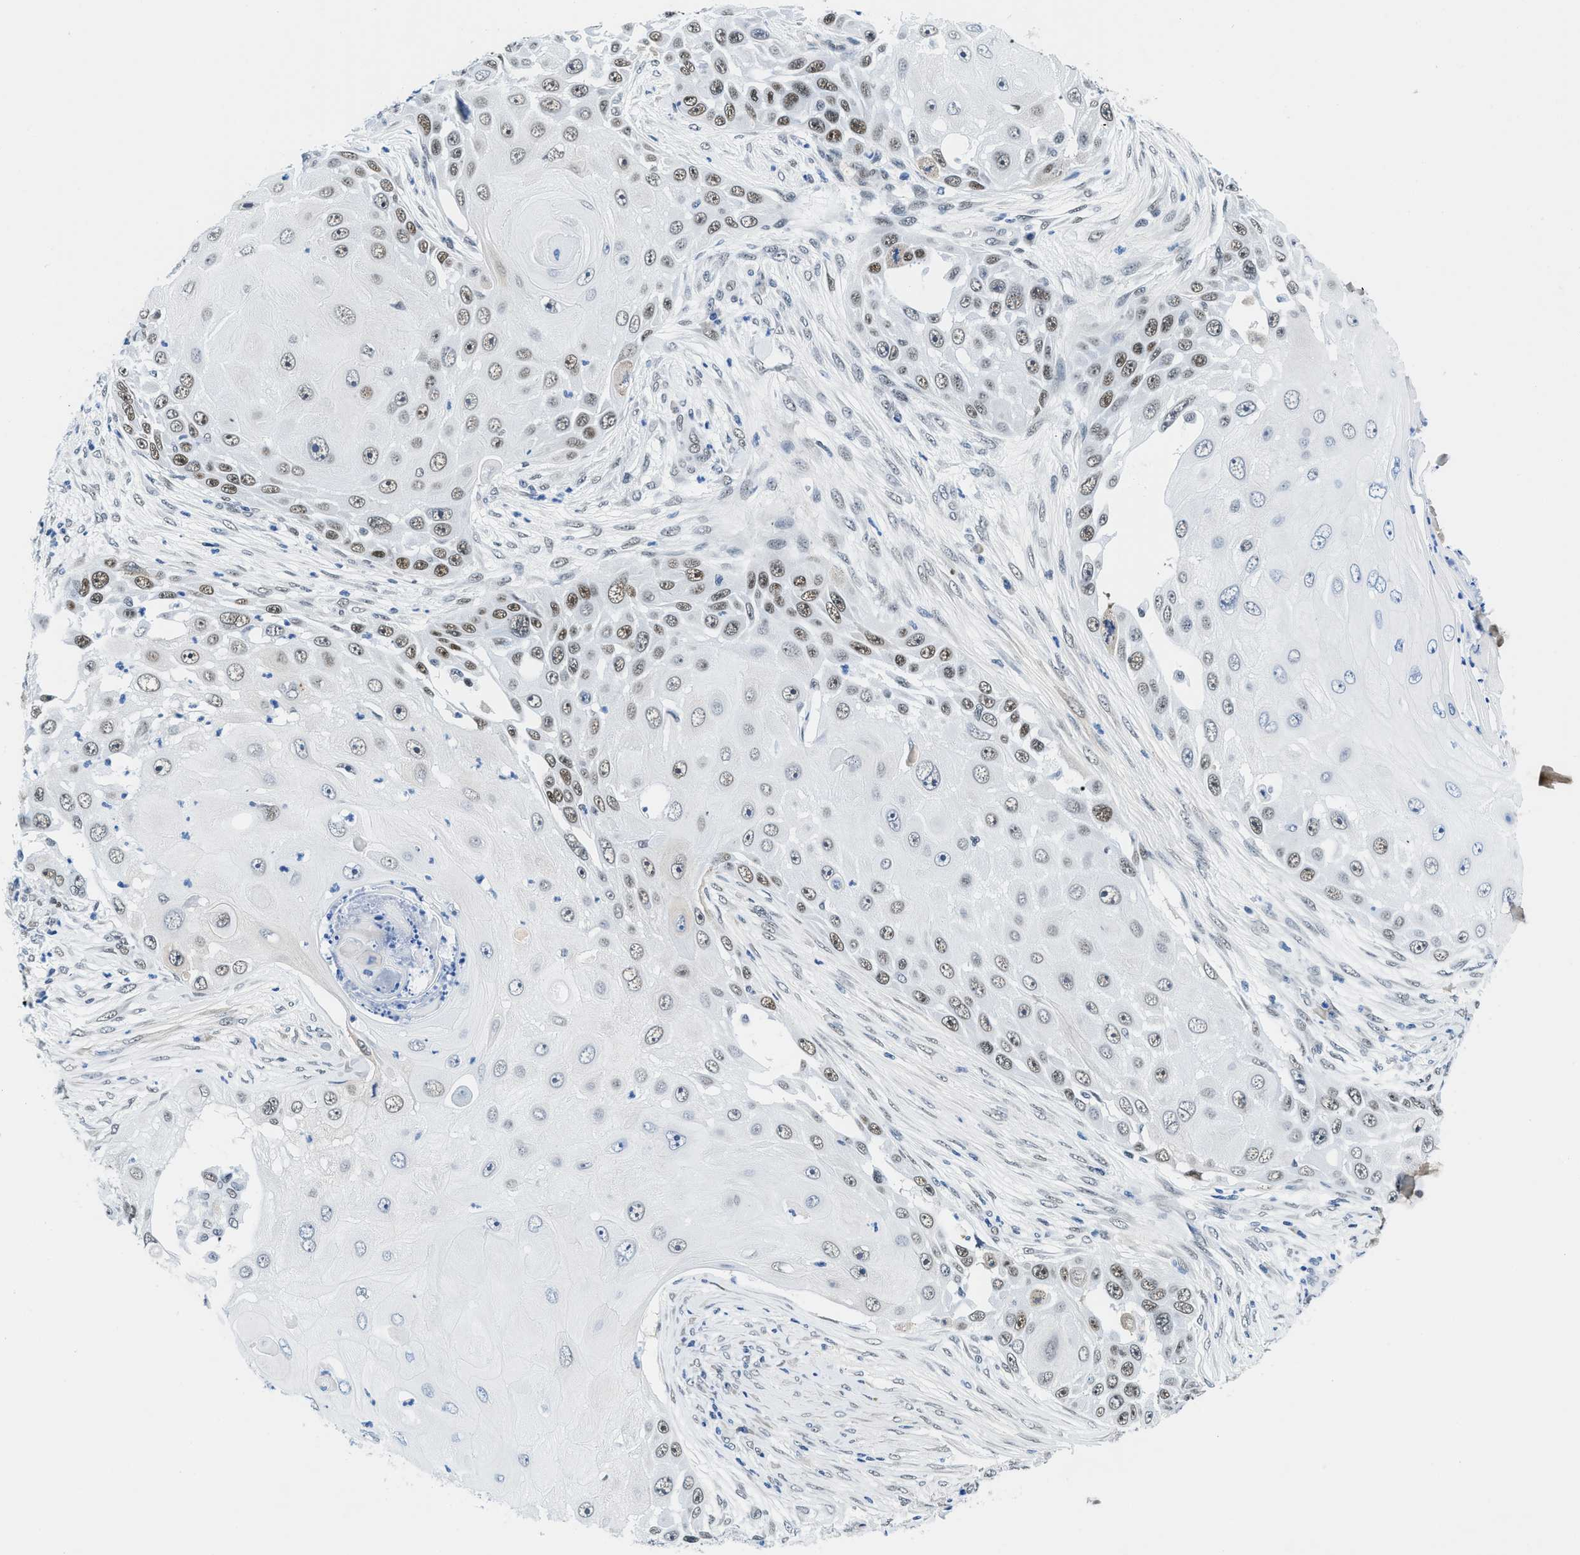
{"staining": {"intensity": "moderate", "quantity": "<25%", "location": "nuclear"}, "tissue": "skin cancer", "cell_type": "Tumor cells", "image_type": "cancer", "snomed": [{"axis": "morphology", "description": "Squamous cell carcinoma, NOS"}, {"axis": "topography", "description": "Skin"}], "caption": "The immunohistochemical stain shows moderate nuclear expression in tumor cells of skin cancer (squamous cell carcinoma) tissue.", "gene": "SMARCAD1", "patient": {"sex": "female", "age": 44}}